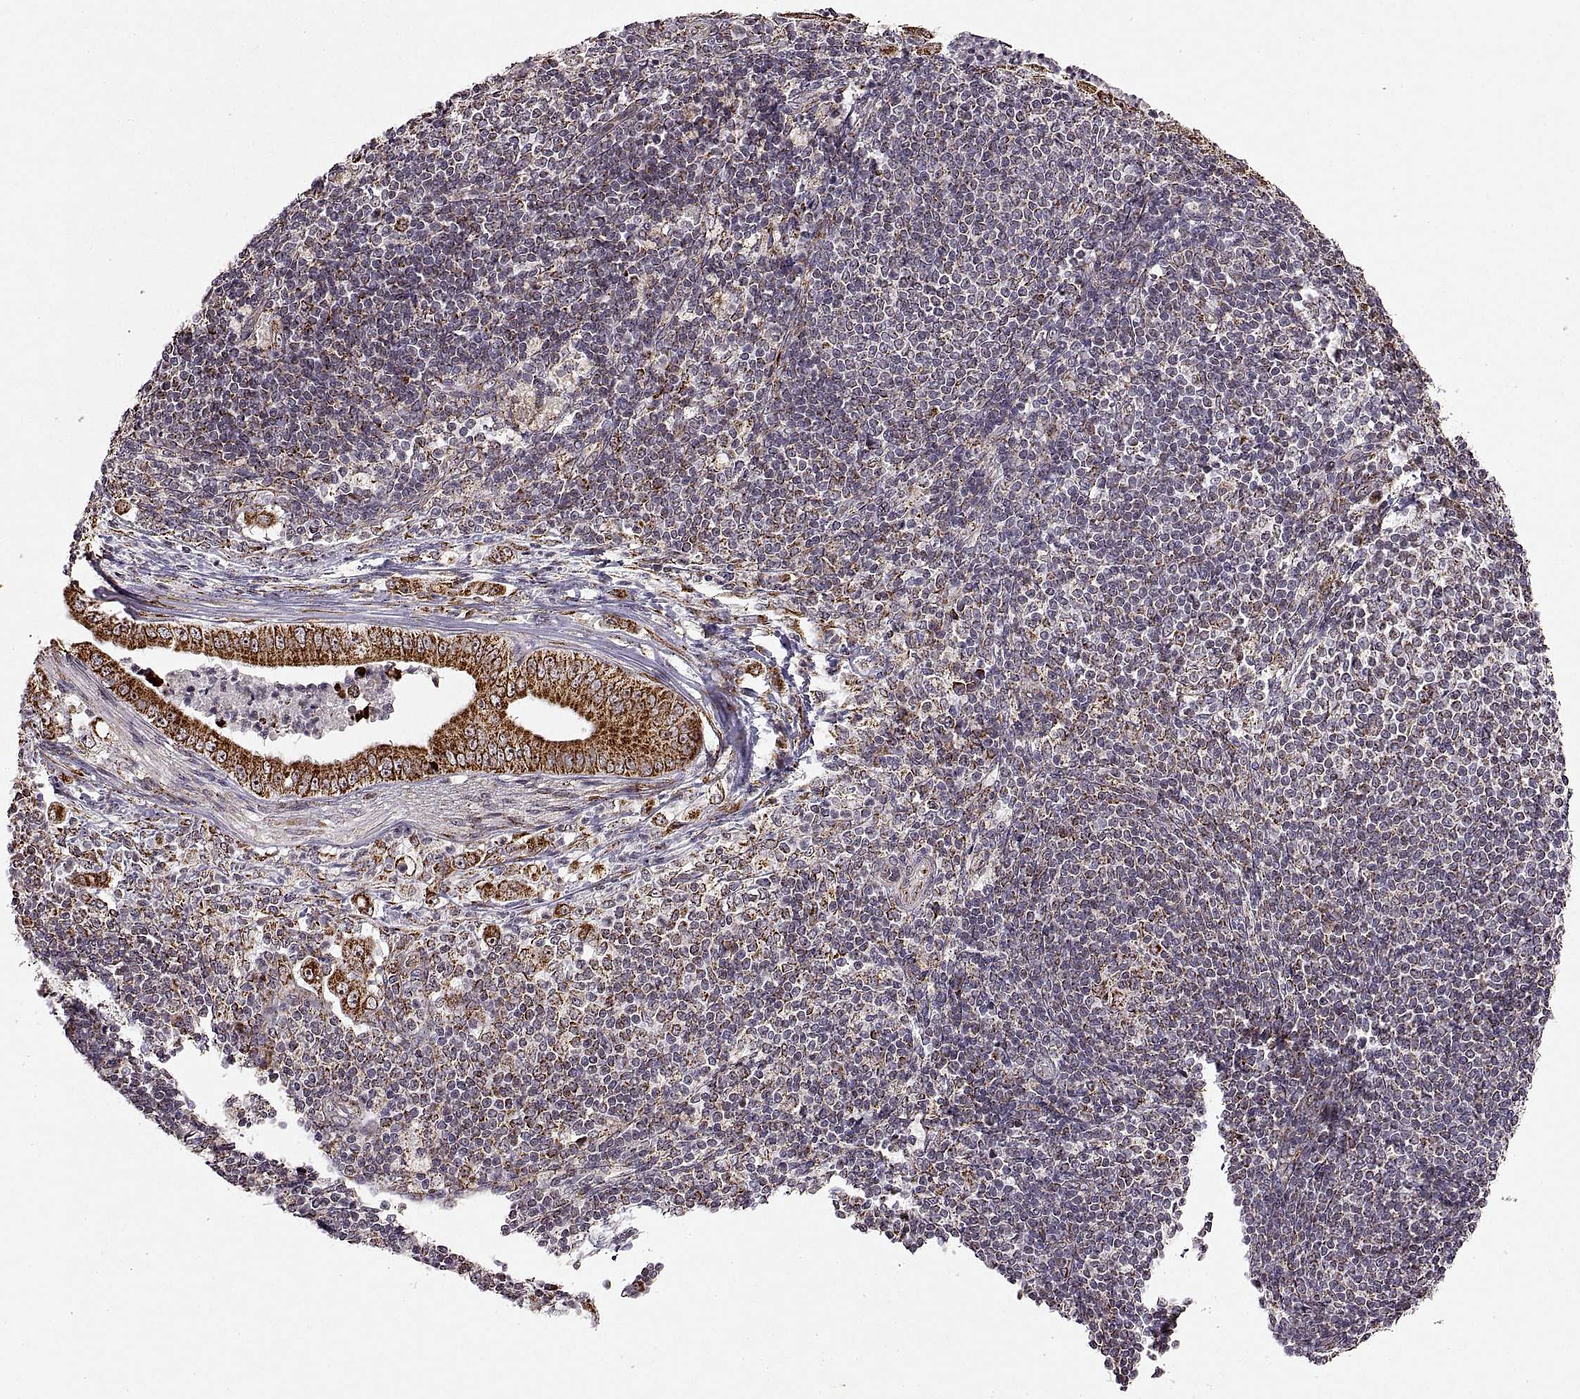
{"staining": {"intensity": "strong", "quantity": ">75%", "location": "cytoplasmic/membranous"}, "tissue": "pancreatic cancer", "cell_type": "Tumor cells", "image_type": "cancer", "snomed": [{"axis": "morphology", "description": "Adenocarcinoma, NOS"}, {"axis": "topography", "description": "Pancreas"}], "caption": "A brown stain labels strong cytoplasmic/membranous positivity of a protein in human pancreatic cancer (adenocarcinoma) tumor cells. (DAB (3,3'-diaminobenzidine) = brown stain, brightfield microscopy at high magnification).", "gene": "MANBAL", "patient": {"sex": "male", "age": 71}}